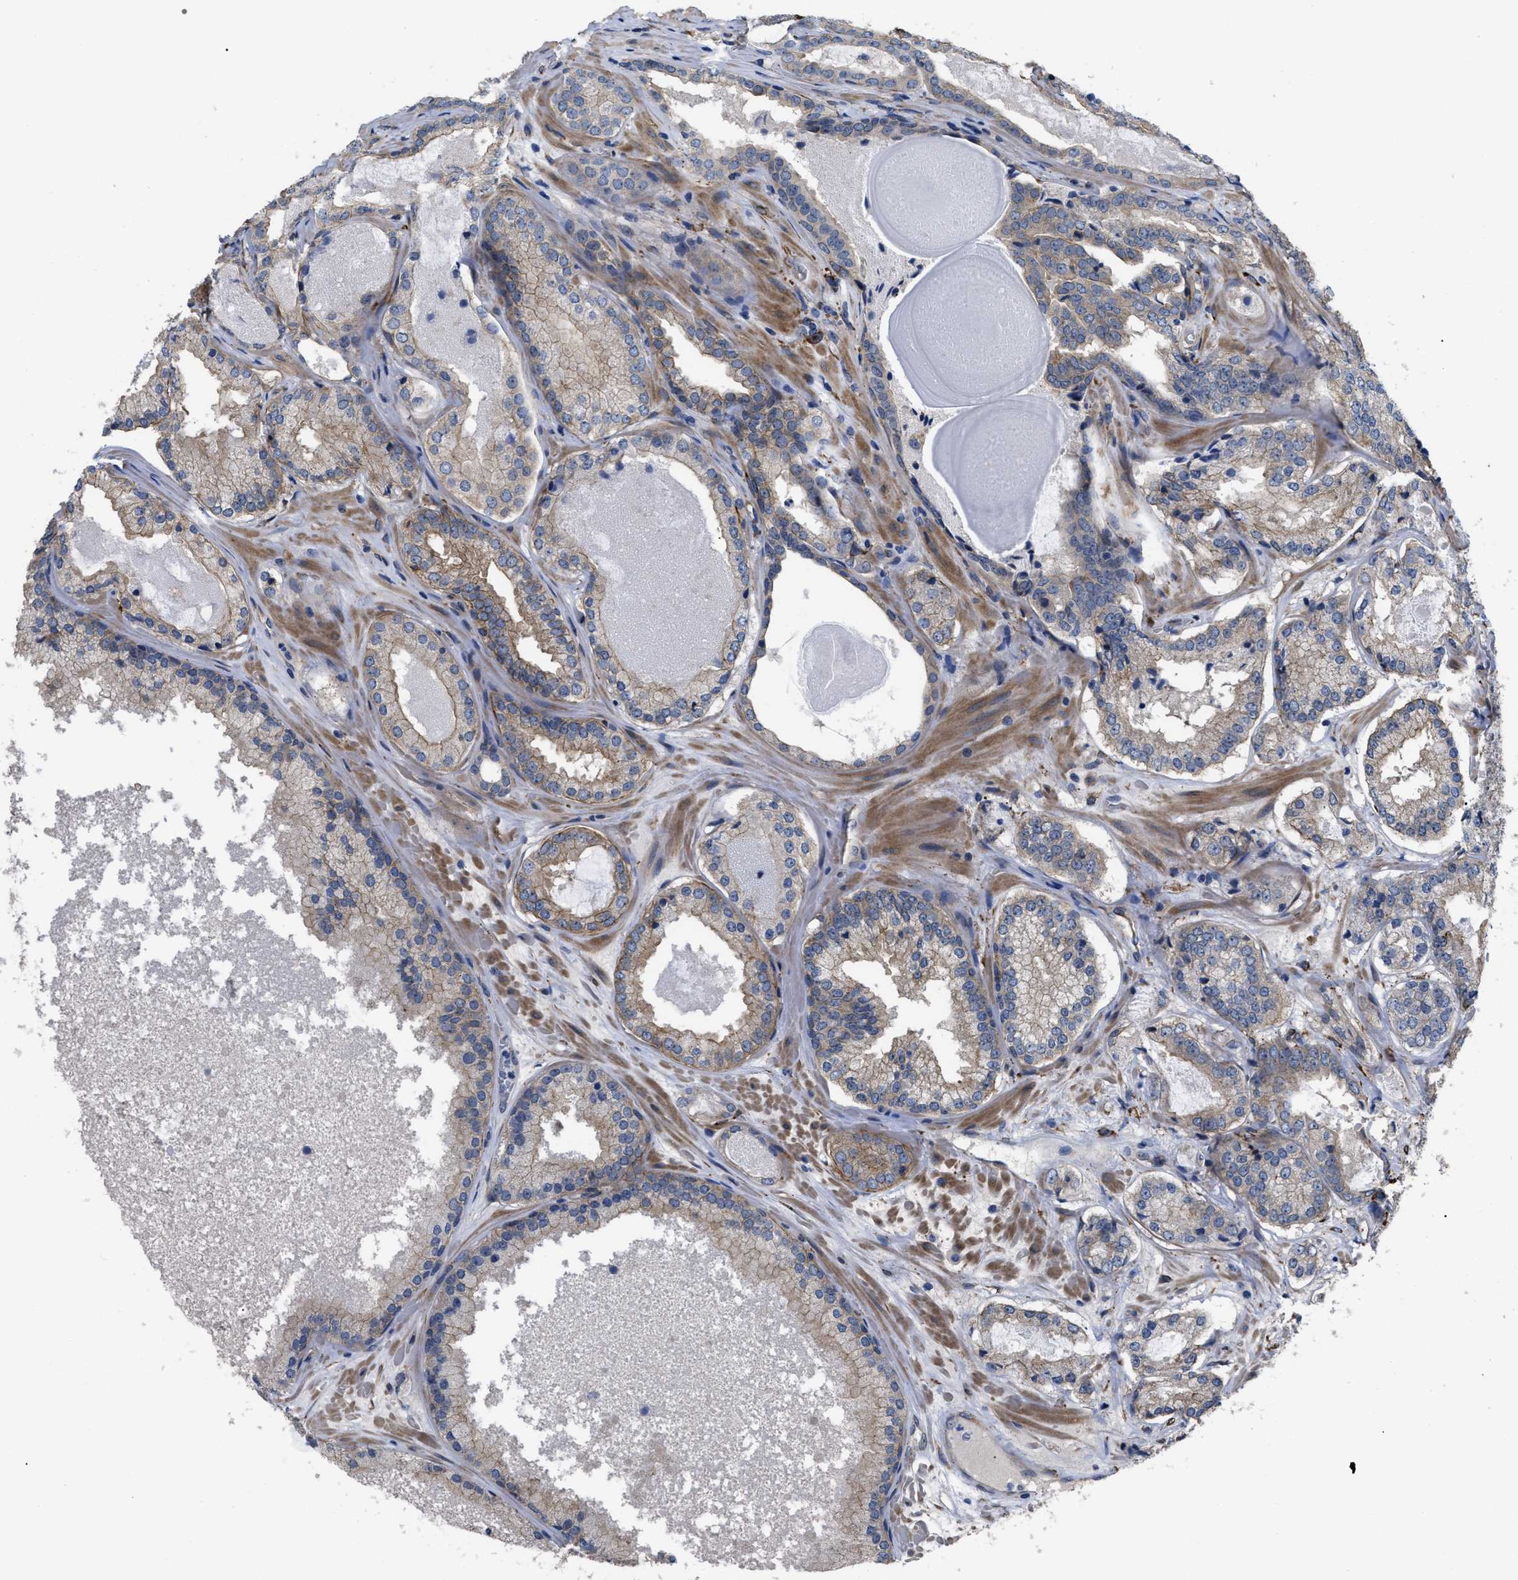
{"staining": {"intensity": "weak", "quantity": "<25%", "location": "cytoplasmic/membranous"}, "tissue": "prostate cancer", "cell_type": "Tumor cells", "image_type": "cancer", "snomed": [{"axis": "morphology", "description": "Adenocarcinoma, High grade"}, {"axis": "topography", "description": "Prostate"}], "caption": "Immunohistochemistry (IHC) histopathology image of prostate cancer stained for a protein (brown), which shows no staining in tumor cells. (Stains: DAB immunohistochemistry with hematoxylin counter stain, Microscopy: brightfield microscopy at high magnification).", "gene": "SQLE", "patient": {"sex": "male", "age": 65}}